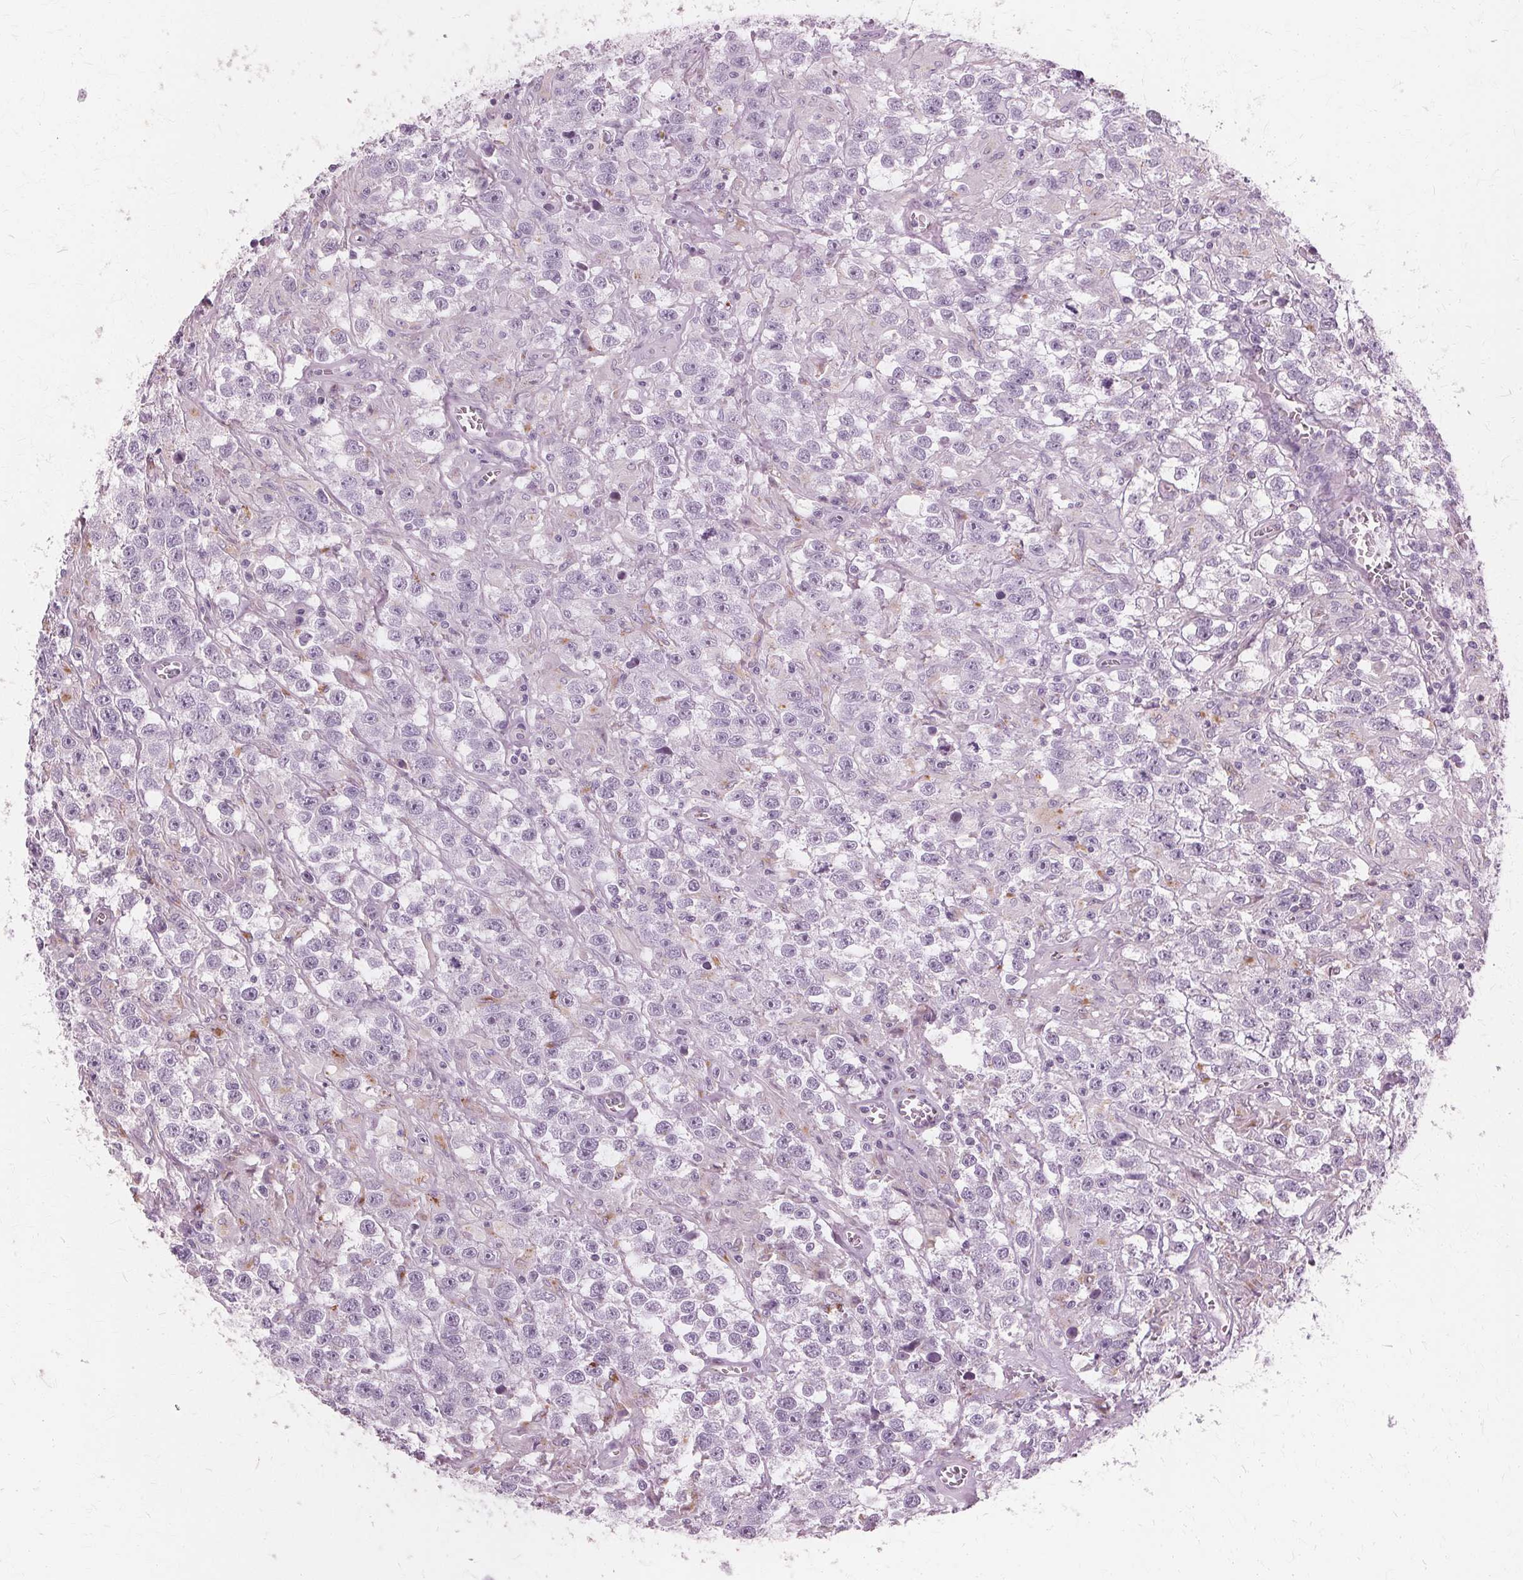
{"staining": {"intensity": "negative", "quantity": "none", "location": "none"}, "tissue": "testis cancer", "cell_type": "Tumor cells", "image_type": "cancer", "snomed": [{"axis": "morphology", "description": "Seminoma, NOS"}, {"axis": "topography", "description": "Testis"}], "caption": "The histopathology image displays no staining of tumor cells in seminoma (testis). Nuclei are stained in blue.", "gene": "DNASE2", "patient": {"sex": "male", "age": 43}}